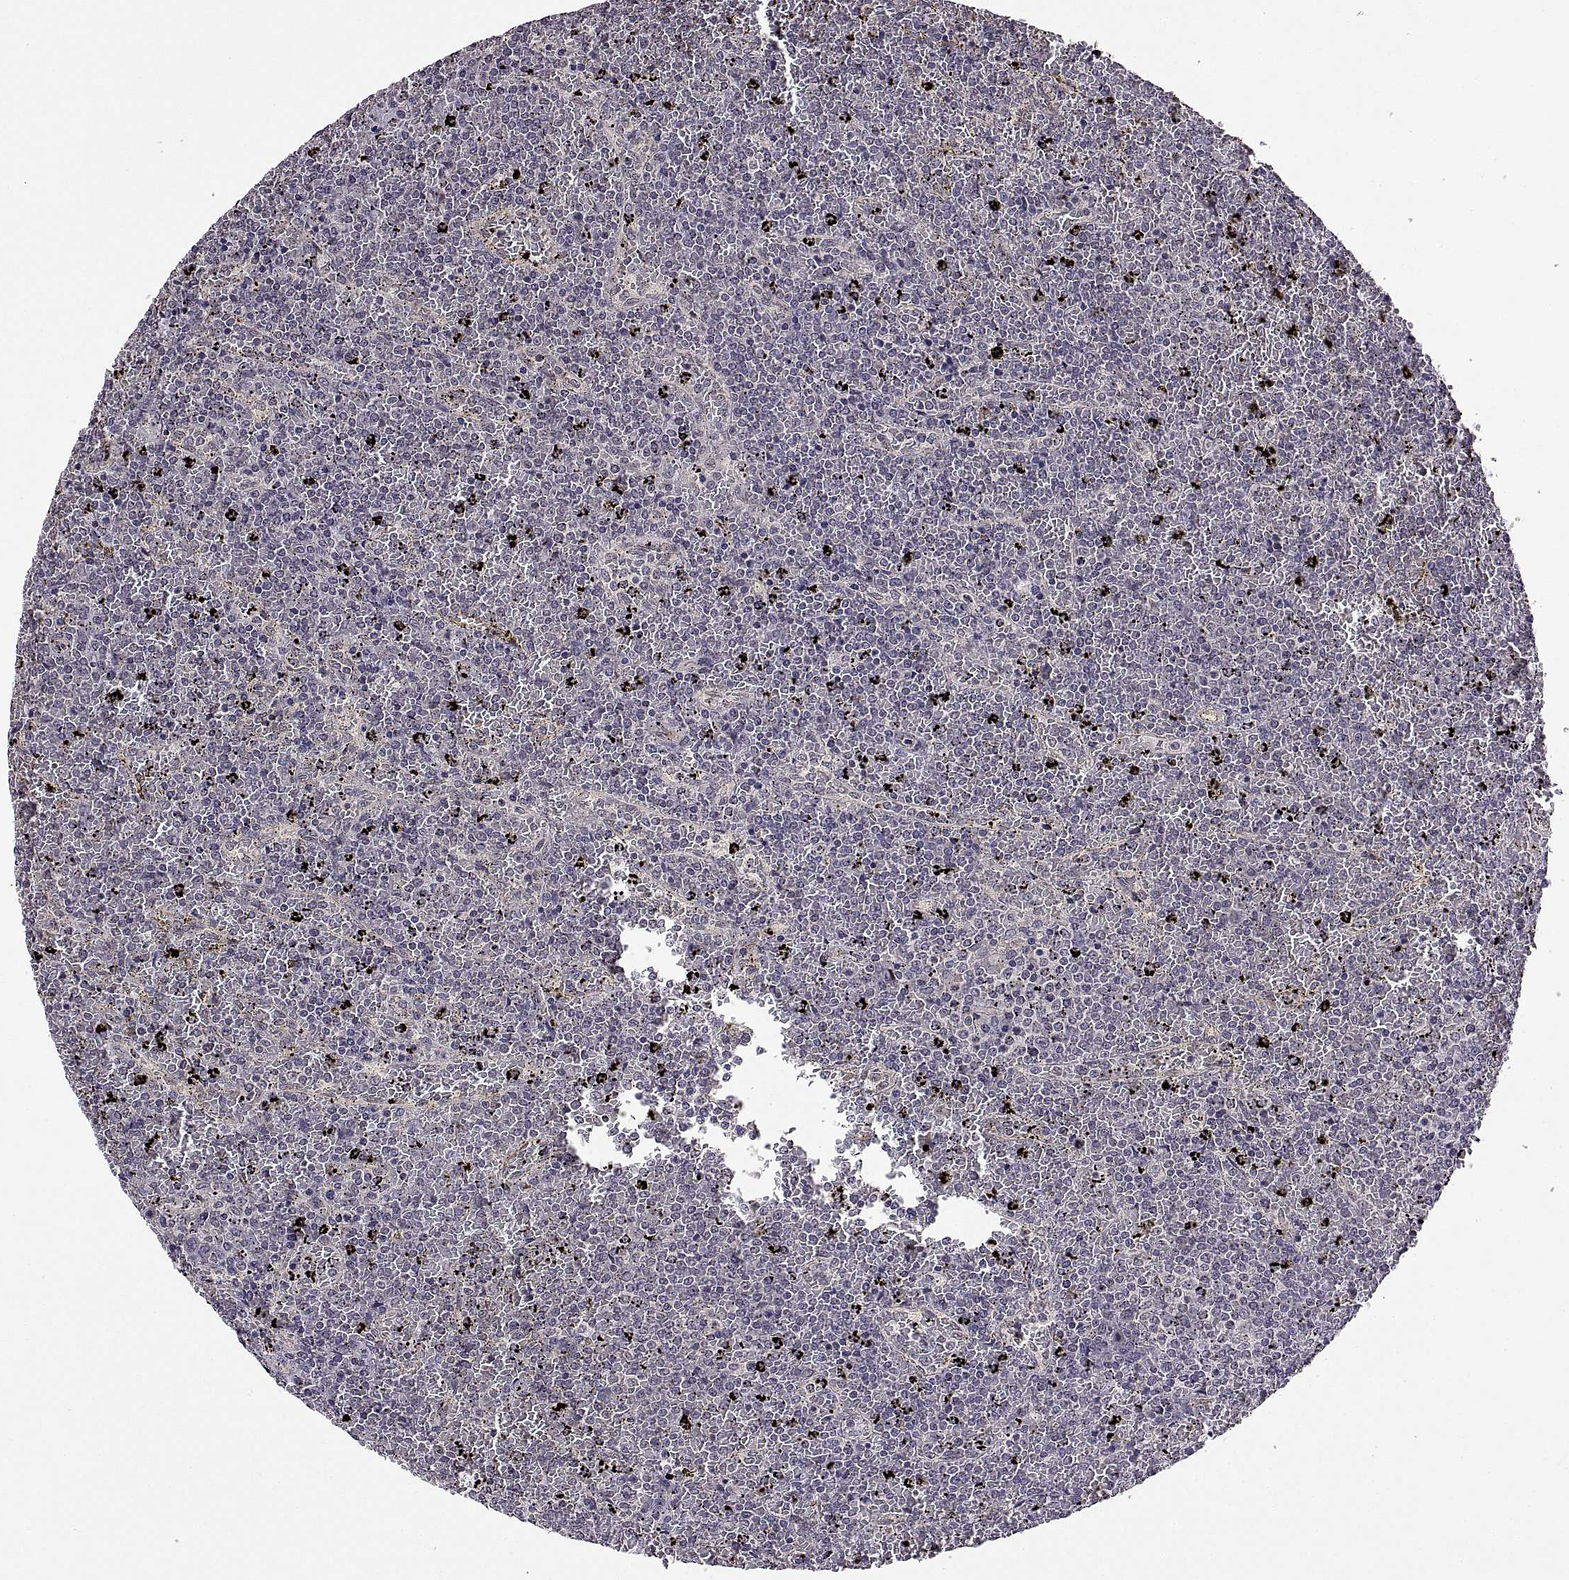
{"staining": {"intensity": "negative", "quantity": "none", "location": "none"}, "tissue": "lymphoma", "cell_type": "Tumor cells", "image_type": "cancer", "snomed": [{"axis": "morphology", "description": "Malignant lymphoma, non-Hodgkin's type, Low grade"}, {"axis": "topography", "description": "Spleen"}], "caption": "This is an IHC histopathology image of lymphoma. There is no positivity in tumor cells.", "gene": "LAMA1", "patient": {"sex": "female", "age": 77}}